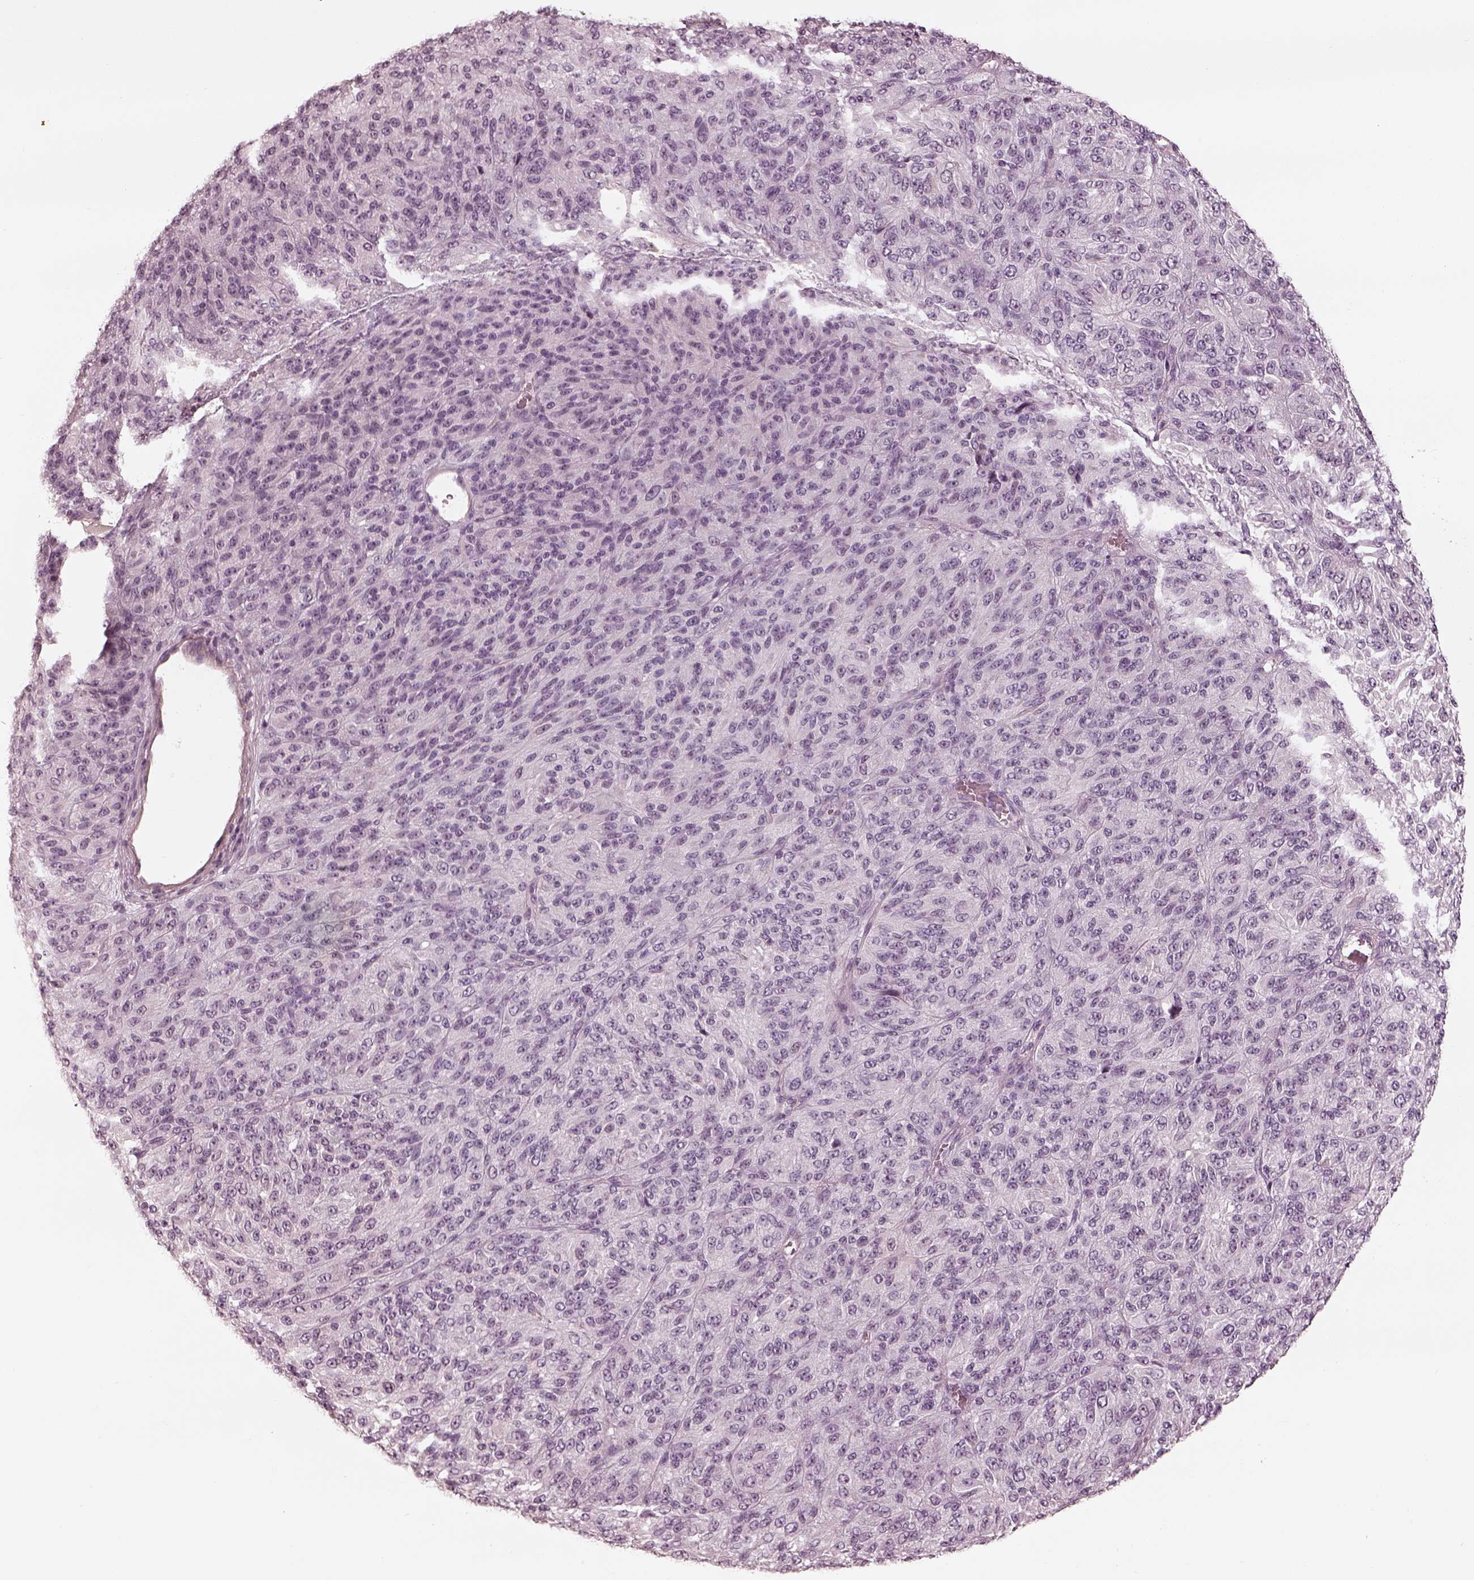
{"staining": {"intensity": "negative", "quantity": "none", "location": "none"}, "tissue": "melanoma", "cell_type": "Tumor cells", "image_type": "cancer", "snomed": [{"axis": "morphology", "description": "Malignant melanoma, Metastatic site"}, {"axis": "topography", "description": "Brain"}], "caption": "Melanoma was stained to show a protein in brown. There is no significant expression in tumor cells.", "gene": "ADRB3", "patient": {"sex": "female", "age": 56}}